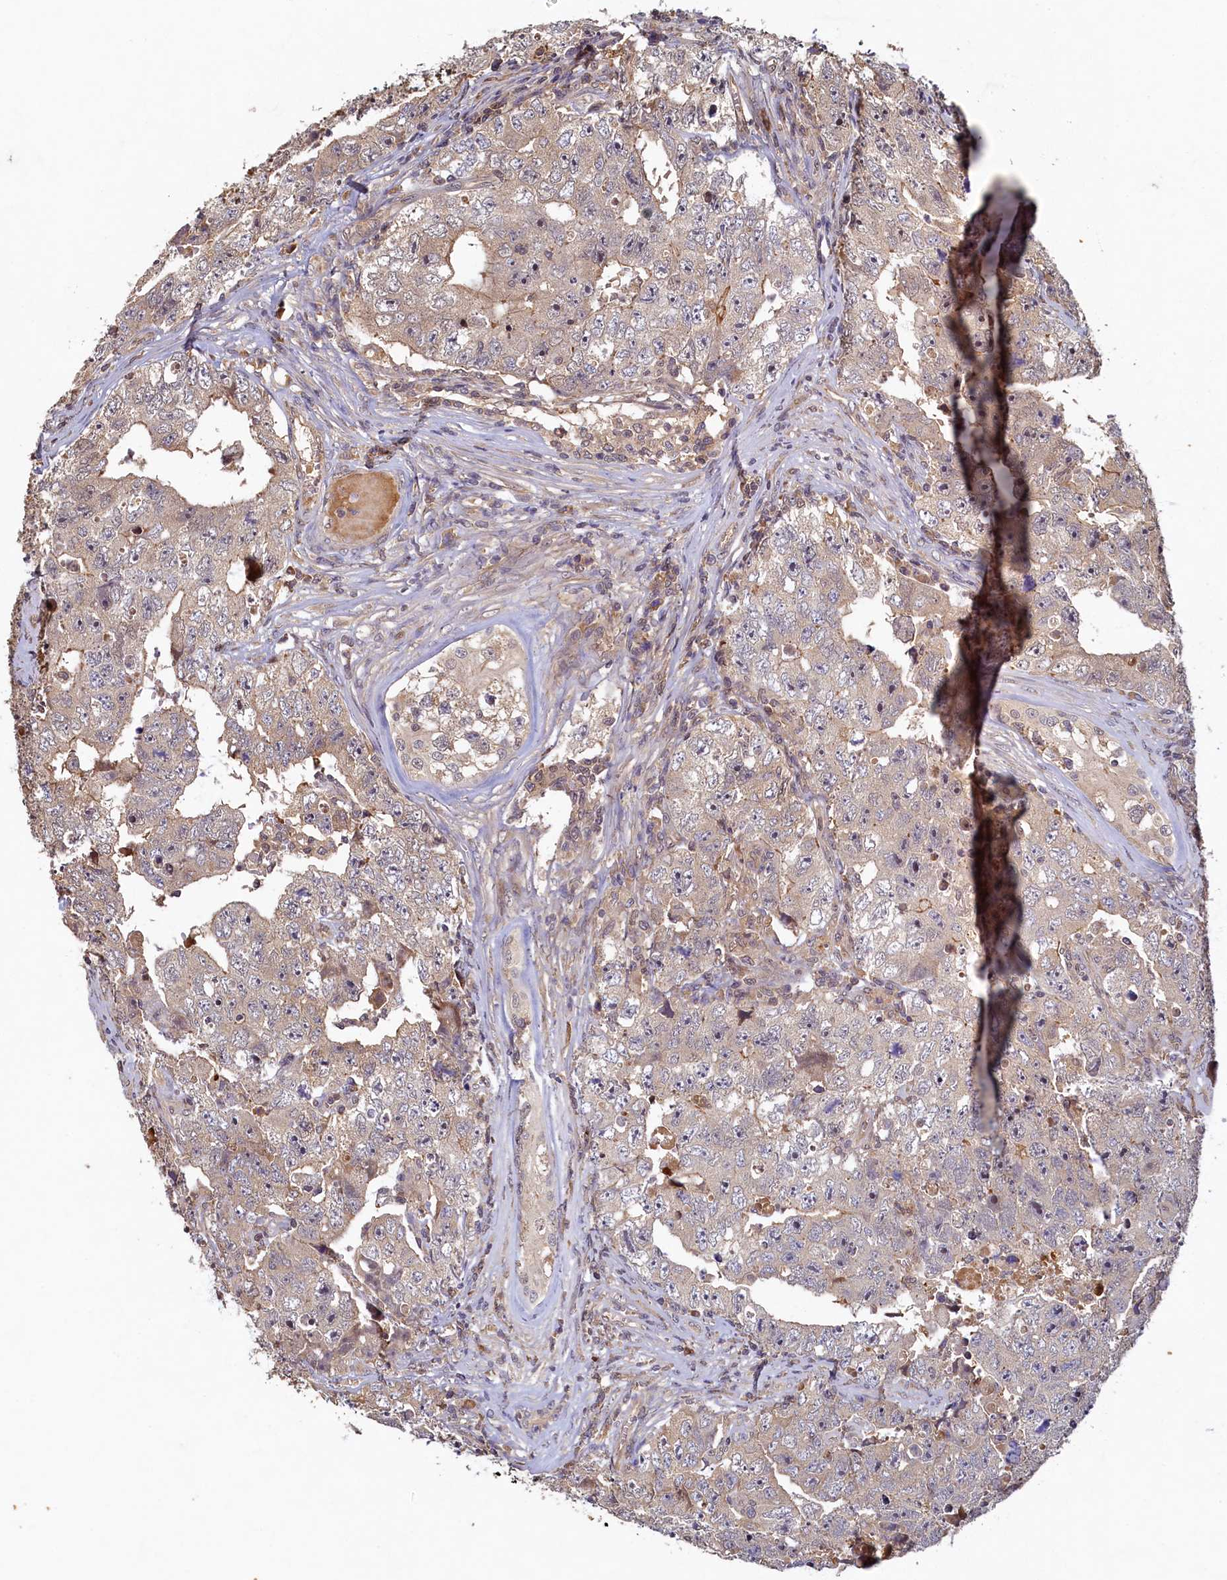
{"staining": {"intensity": "negative", "quantity": "none", "location": "none"}, "tissue": "testis cancer", "cell_type": "Tumor cells", "image_type": "cancer", "snomed": [{"axis": "morphology", "description": "Carcinoma, Embryonal, NOS"}, {"axis": "topography", "description": "Testis"}], "caption": "This image is of embryonal carcinoma (testis) stained with immunohistochemistry (IHC) to label a protein in brown with the nuclei are counter-stained blue. There is no positivity in tumor cells.", "gene": "LCMT2", "patient": {"sex": "male", "age": 17}}